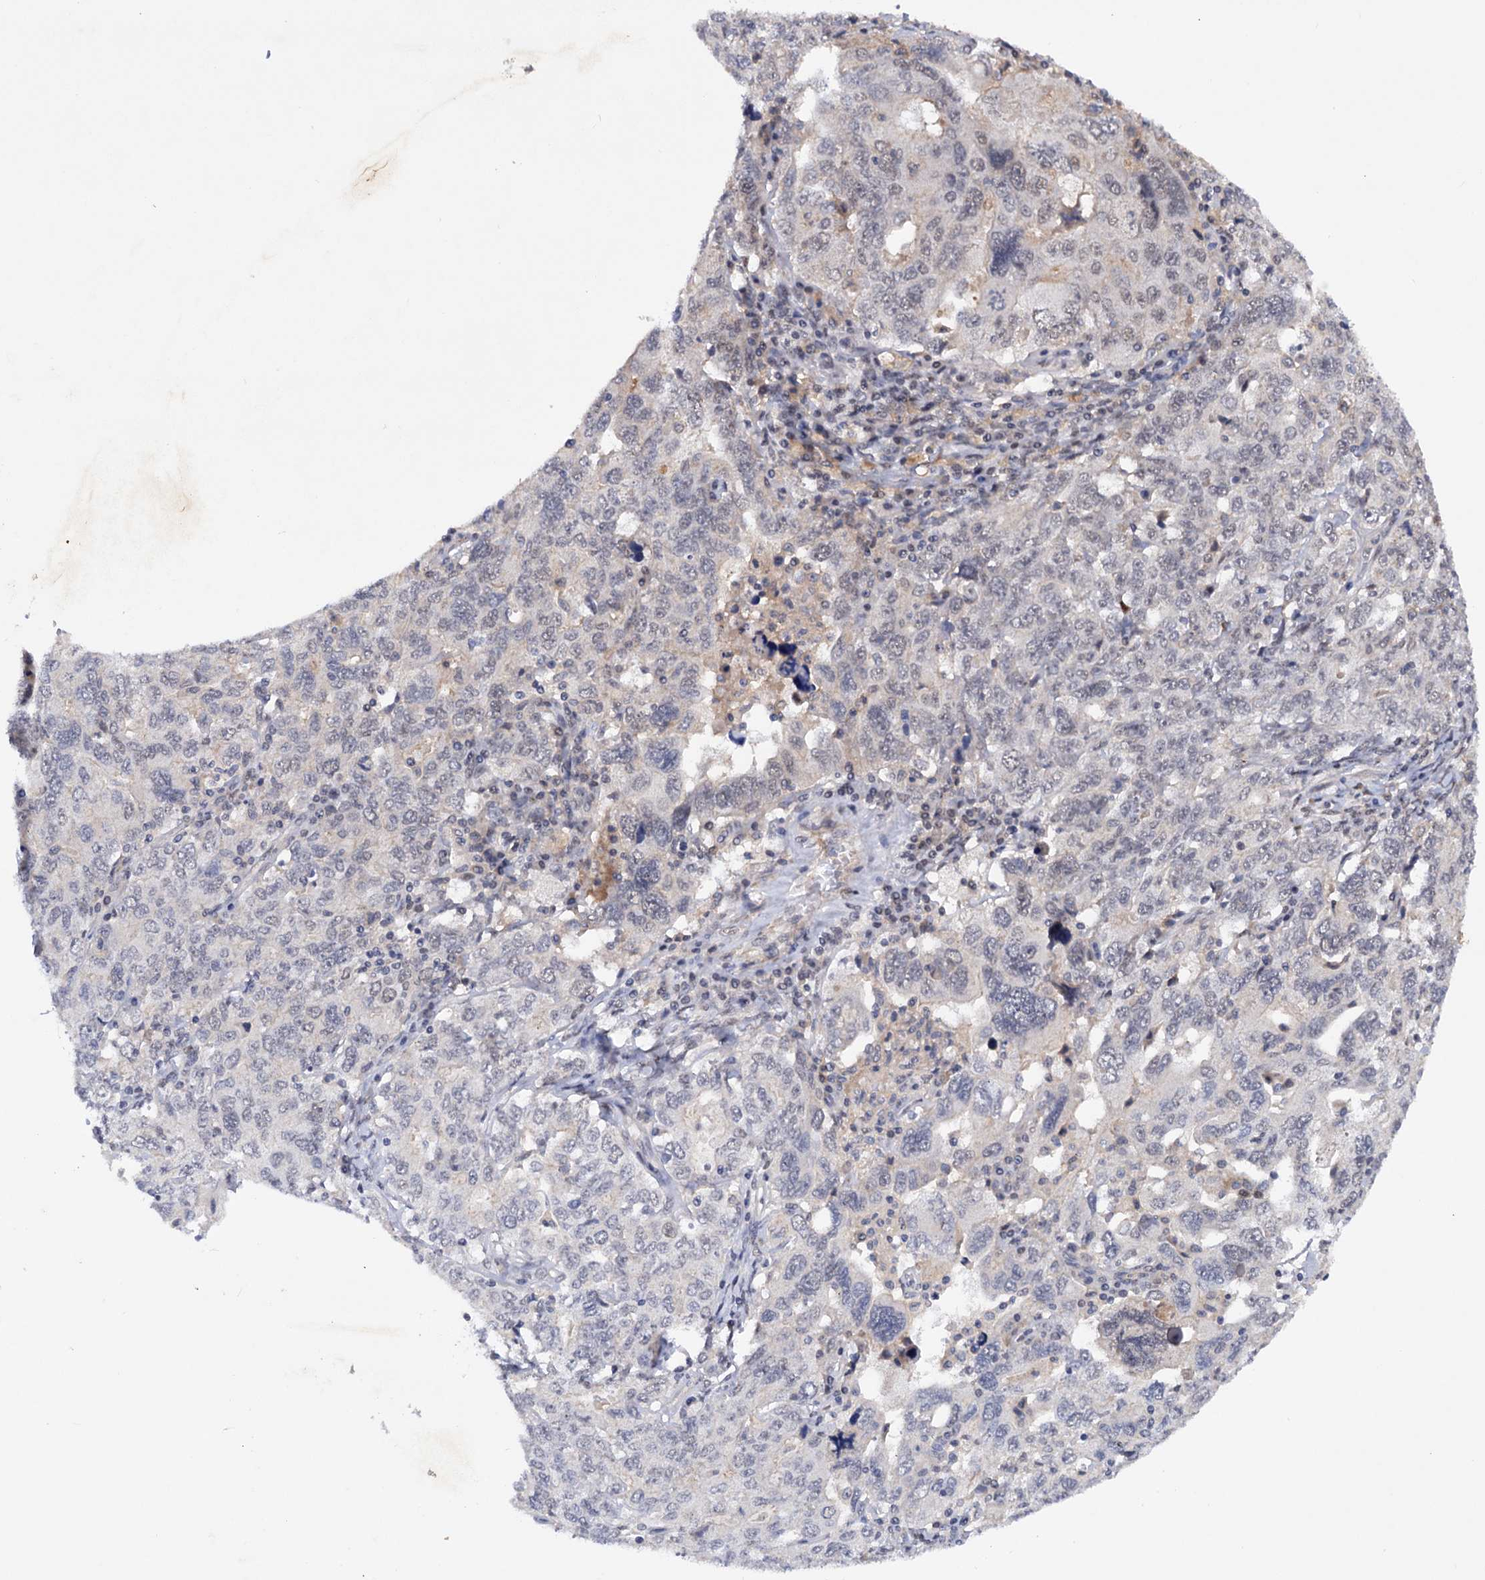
{"staining": {"intensity": "negative", "quantity": "none", "location": "none"}, "tissue": "ovarian cancer", "cell_type": "Tumor cells", "image_type": "cancer", "snomed": [{"axis": "morphology", "description": "Carcinoma, endometroid"}, {"axis": "topography", "description": "Ovary"}], "caption": "High power microscopy micrograph of an immunohistochemistry micrograph of ovarian cancer (endometroid carcinoma), revealing no significant staining in tumor cells.", "gene": "TBC1D12", "patient": {"sex": "female", "age": 62}}